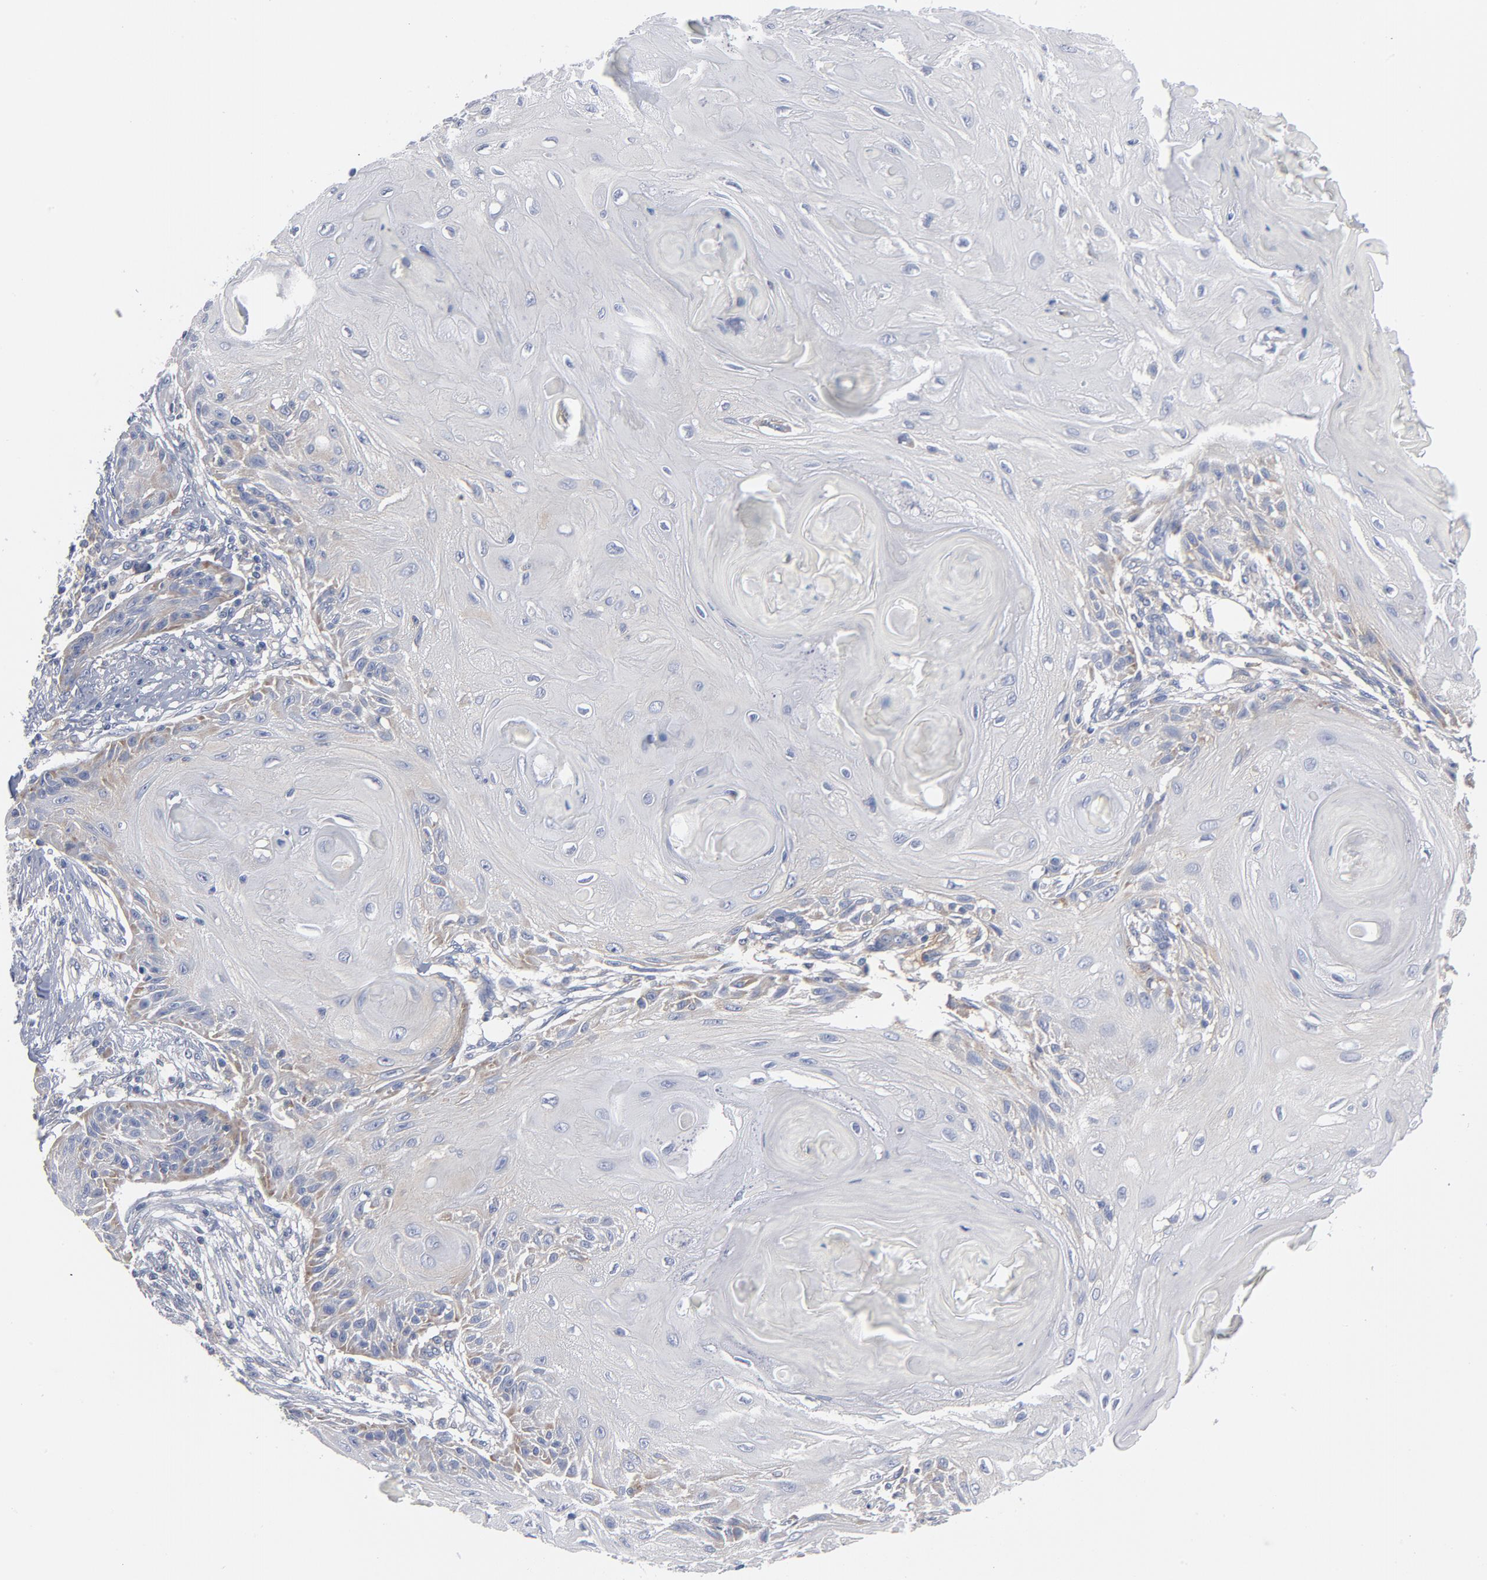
{"staining": {"intensity": "weak", "quantity": "<25%", "location": "cytoplasmic/membranous"}, "tissue": "skin cancer", "cell_type": "Tumor cells", "image_type": "cancer", "snomed": [{"axis": "morphology", "description": "Squamous cell carcinoma, NOS"}, {"axis": "topography", "description": "Skin"}], "caption": "This photomicrograph is of skin cancer stained with immunohistochemistry (IHC) to label a protein in brown with the nuclei are counter-stained blue. There is no expression in tumor cells.", "gene": "CD86", "patient": {"sex": "female", "age": 88}}